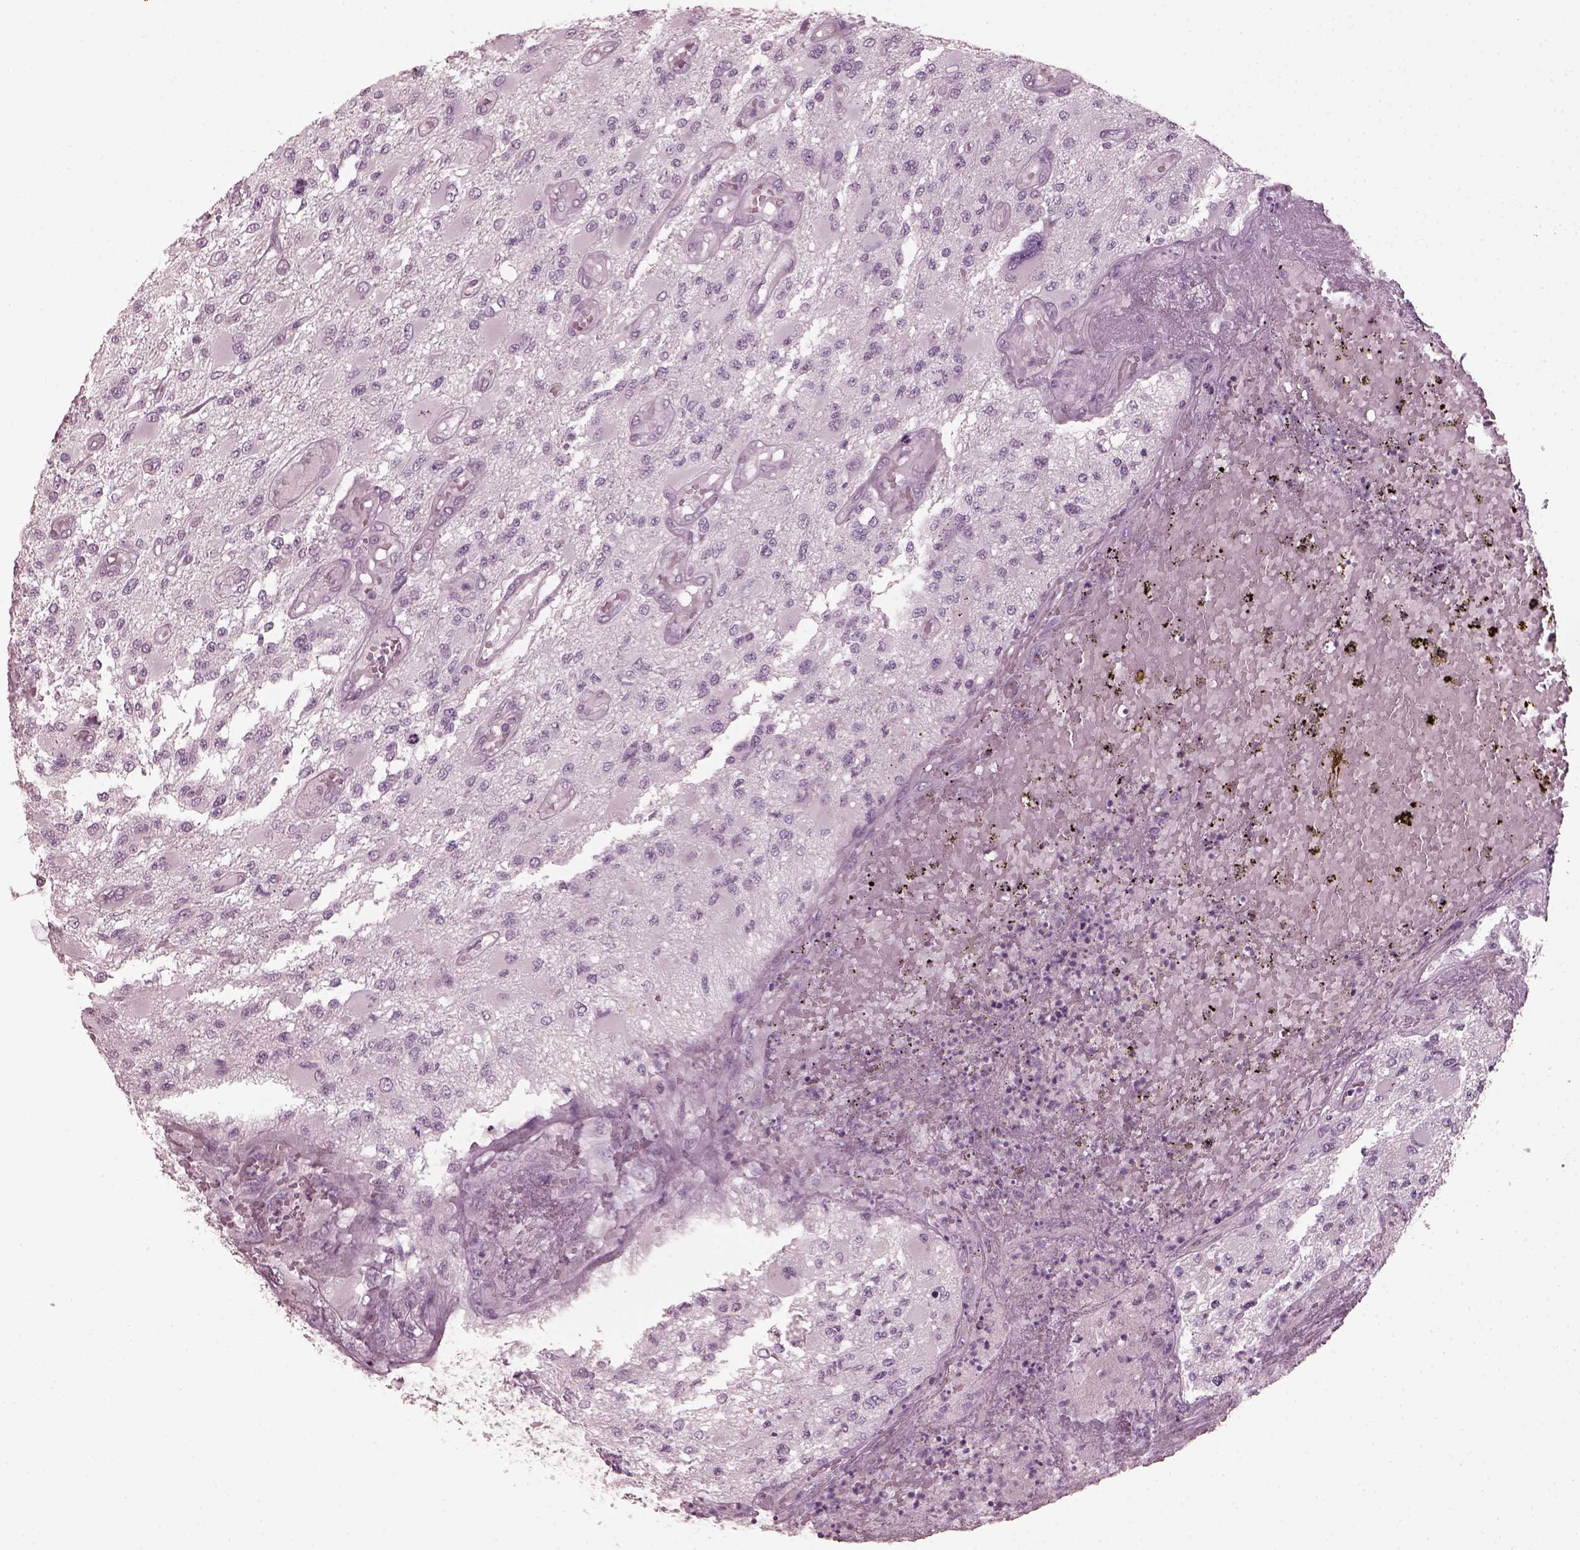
{"staining": {"intensity": "negative", "quantity": "none", "location": "none"}, "tissue": "glioma", "cell_type": "Tumor cells", "image_type": "cancer", "snomed": [{"axis": "morphology", "description": "Glioma, malignant, High grade"}, {"axis": "topography", "description": "Brain"}], "caption": "Human glioma stained for a protein using immunohistochemistry demonstrates no positivity in tumor cells.", "gene": "SAXO2", "patient": {"sex": "female", "age": 63}}